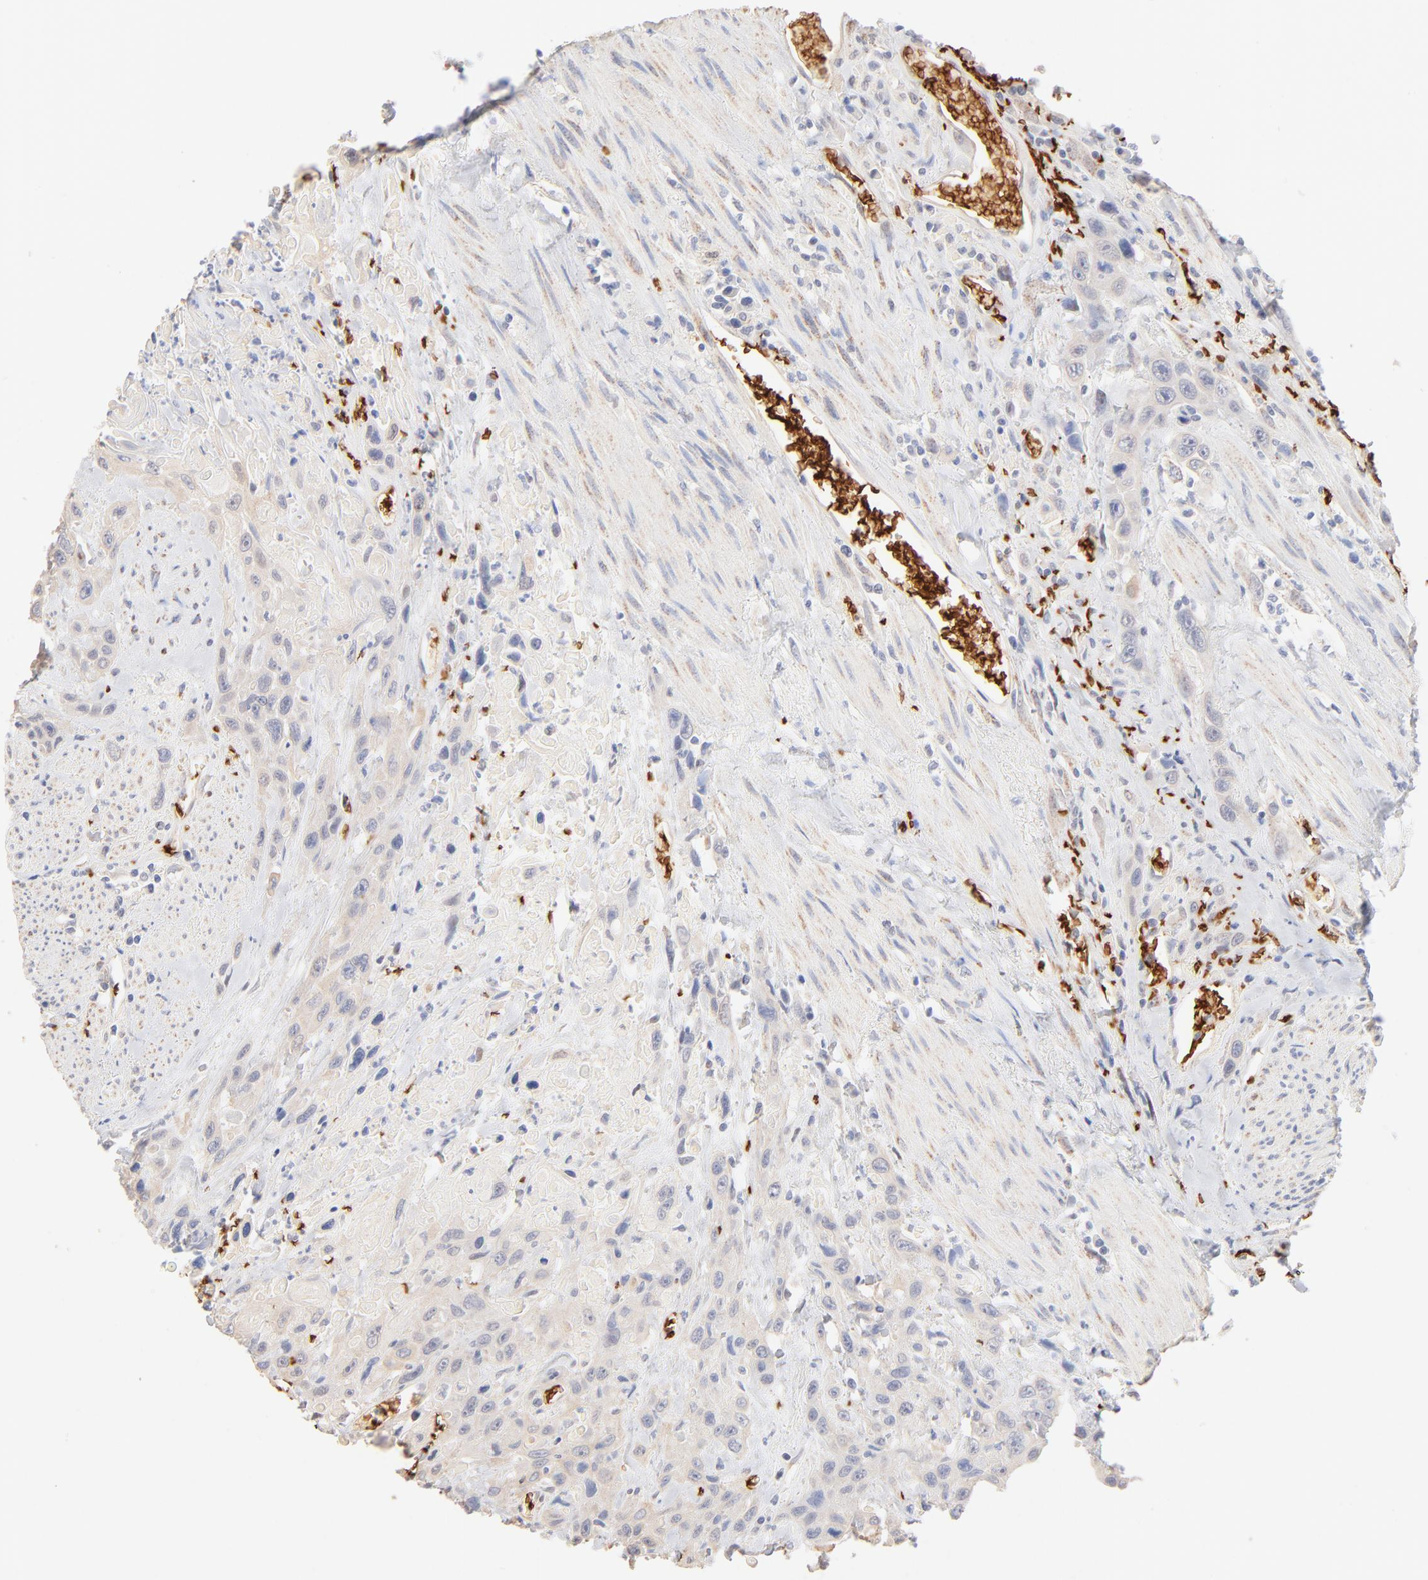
{"staining": {"intensity": "weak", "quantity": ">75%", "location": "cytoplasmic/membranous"}, "tissue": "urothelial cancer", "cell_type": "Tumor cells", "image_type": "cancer", "snomed": [{"axis": "morphology", "description": "Urothelial carcinoma, High grade"}, {"axis": "topography", "description": "Urinary bladder"}], "caption": "Protein expression by IHC exhibits weak cytoplasmic/membranous expression in about >75% of tumor cells in high-grade urothelial carcinoma. Nuclei are stained in blue.", "gene": "SPTB", "patient": {"sex": "female", "age": 84}}